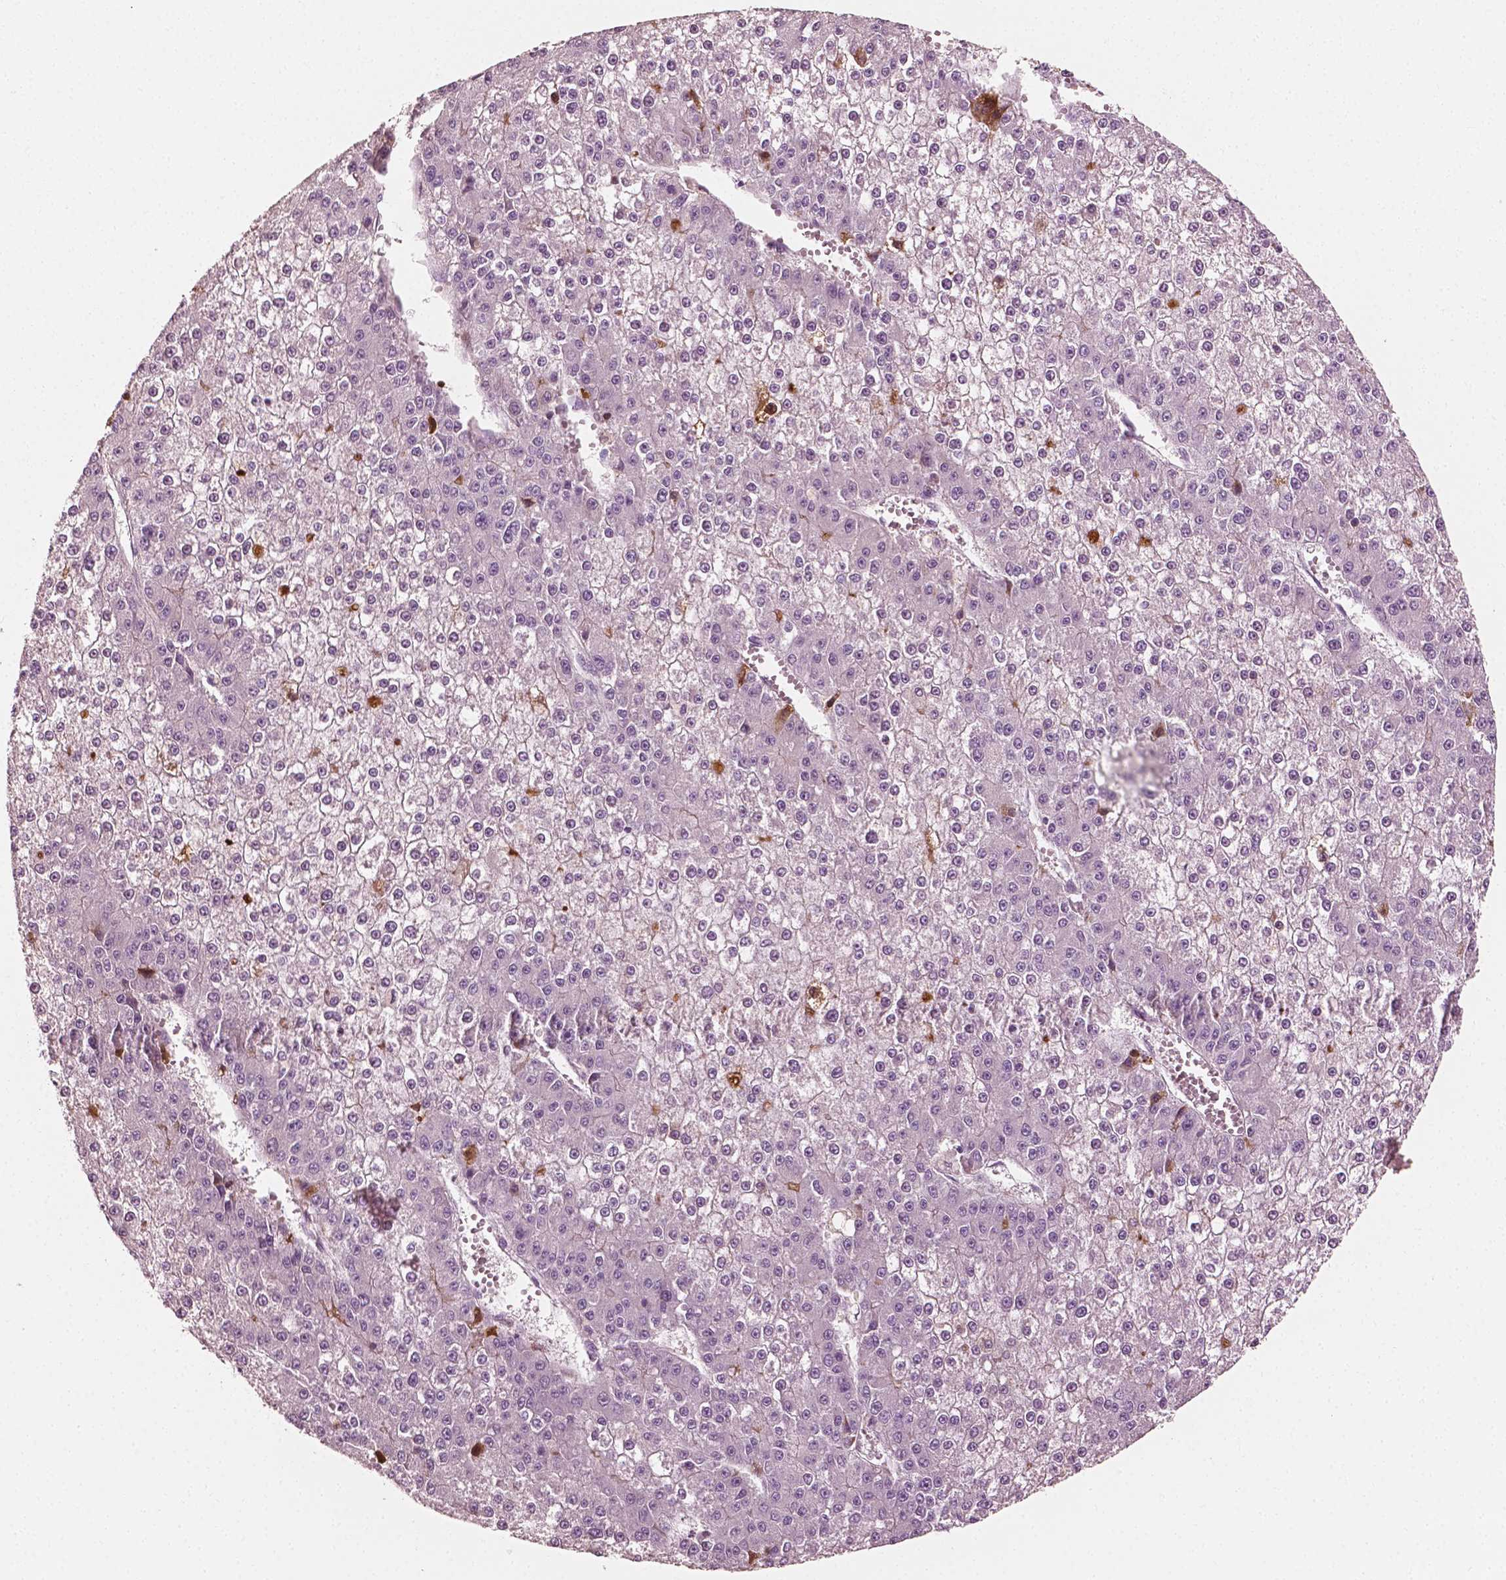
{"staining": {"intensity": "negative", "quantity": "none", "location": "none"}, "tissue": "liver cancer", "cell_type": "Tumor cells", "image_type": "cancer", "snomed": [{"axis": "morphology", "description": "Carcinoma, Hepatocellular, NOS"}, {"axis": "topography", "description": "Liver"}], "caption": "High power microscopy micrograph of an immunohistochemistry micrograph of liver cancer, revealing no significant positivity in tumor cells.", "gene": "APOA4", "patient": {"sex": "female", "age": 73}}